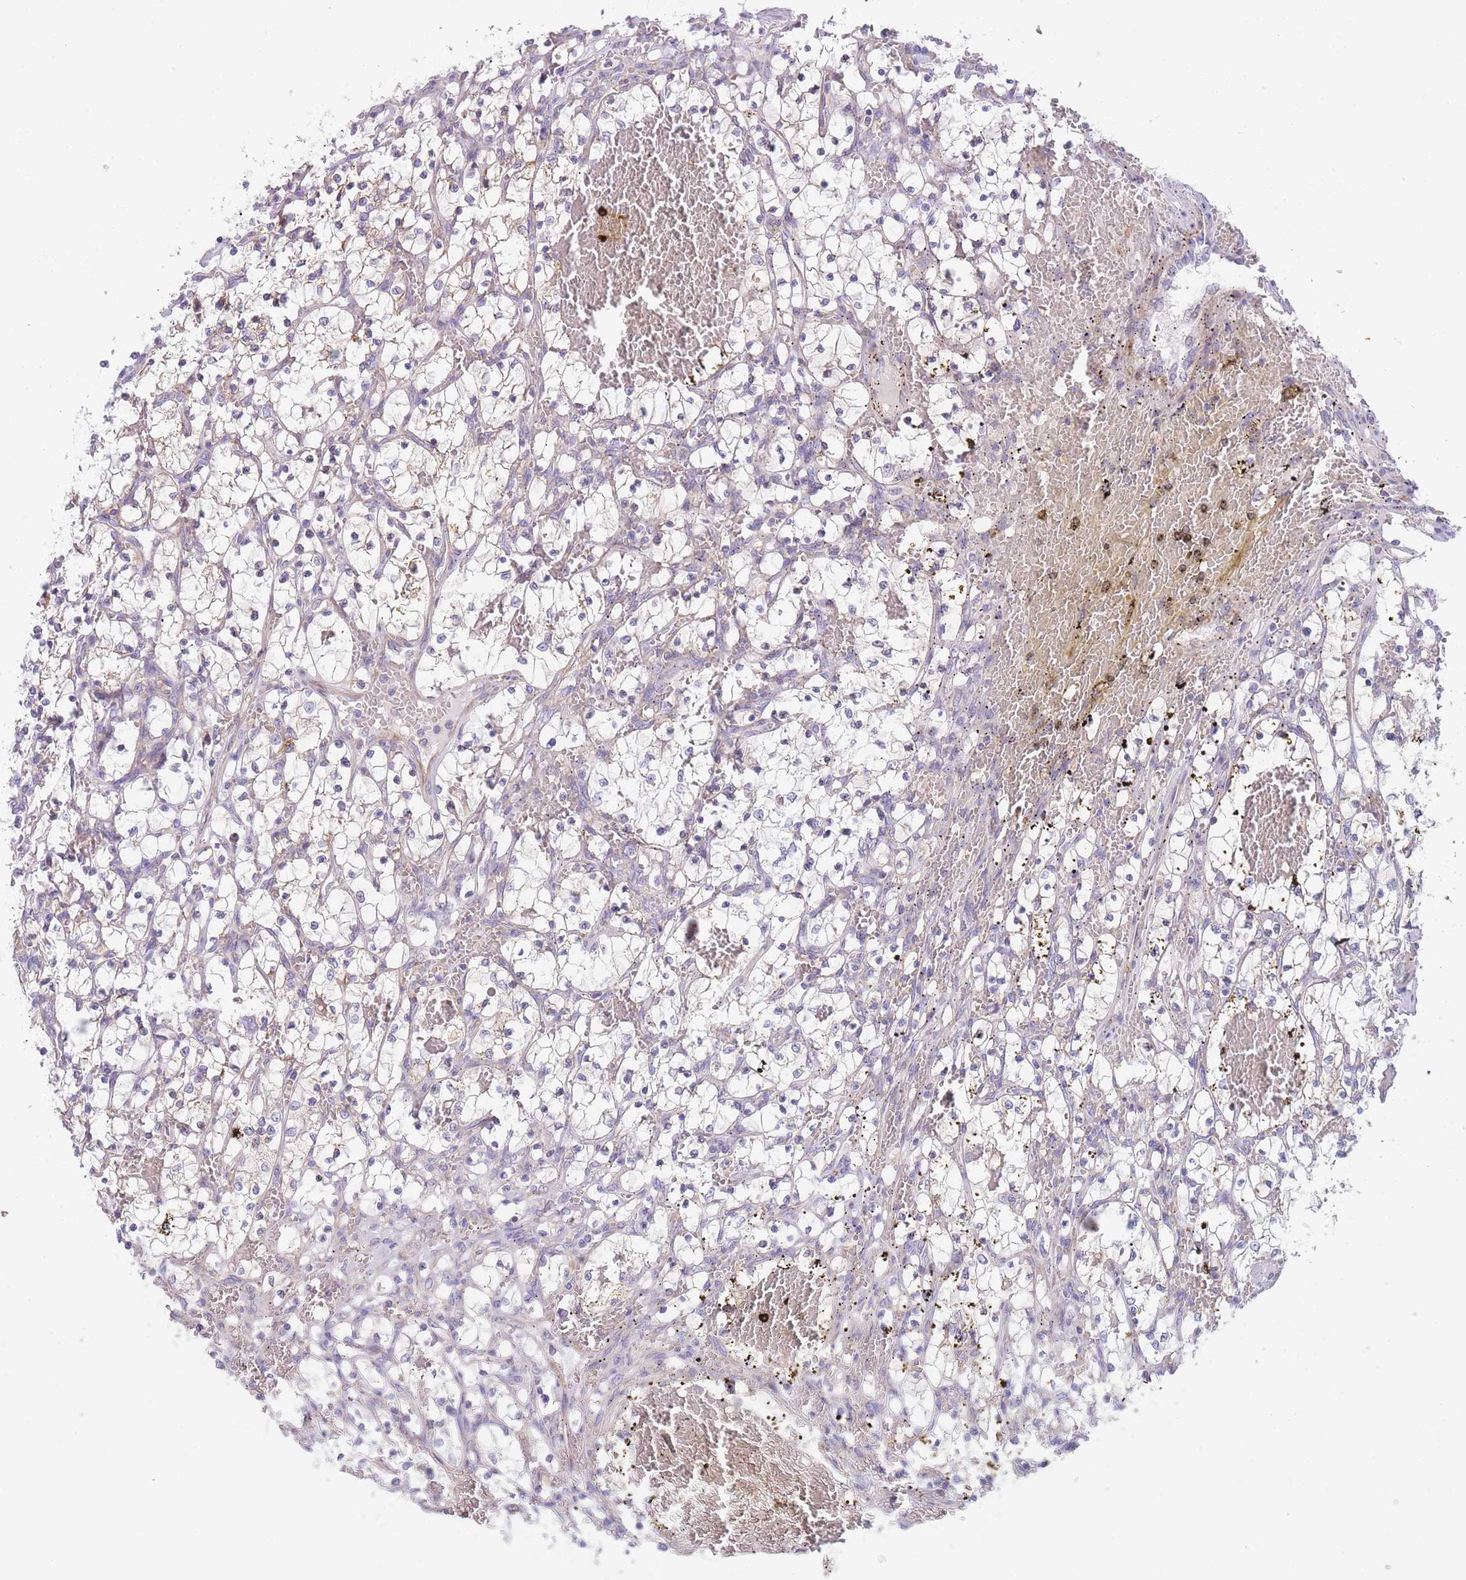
{"staining": {"intensity": "negative", "quantity": "none", "location": "none"}, "tissue": "renal cancer", "cell_type": "Tumor cells", "image_type": "cancer", "snomed": [{"axis": "morphology", "description": "Adenocarcinoma, NOS"}, {"axis": "topography", "description": "Kidney"}], "caption": "A high-resolution photomicrograph shows IHC staining of renal adenocarcinoma, which reveals no significant expression in tumor cells. (DAB (3,3'-diaminobenzidine) immunohistochemistry, high magnification).", "gene": "SMPD4", "patient": {"sex": "female", "age": 69}}